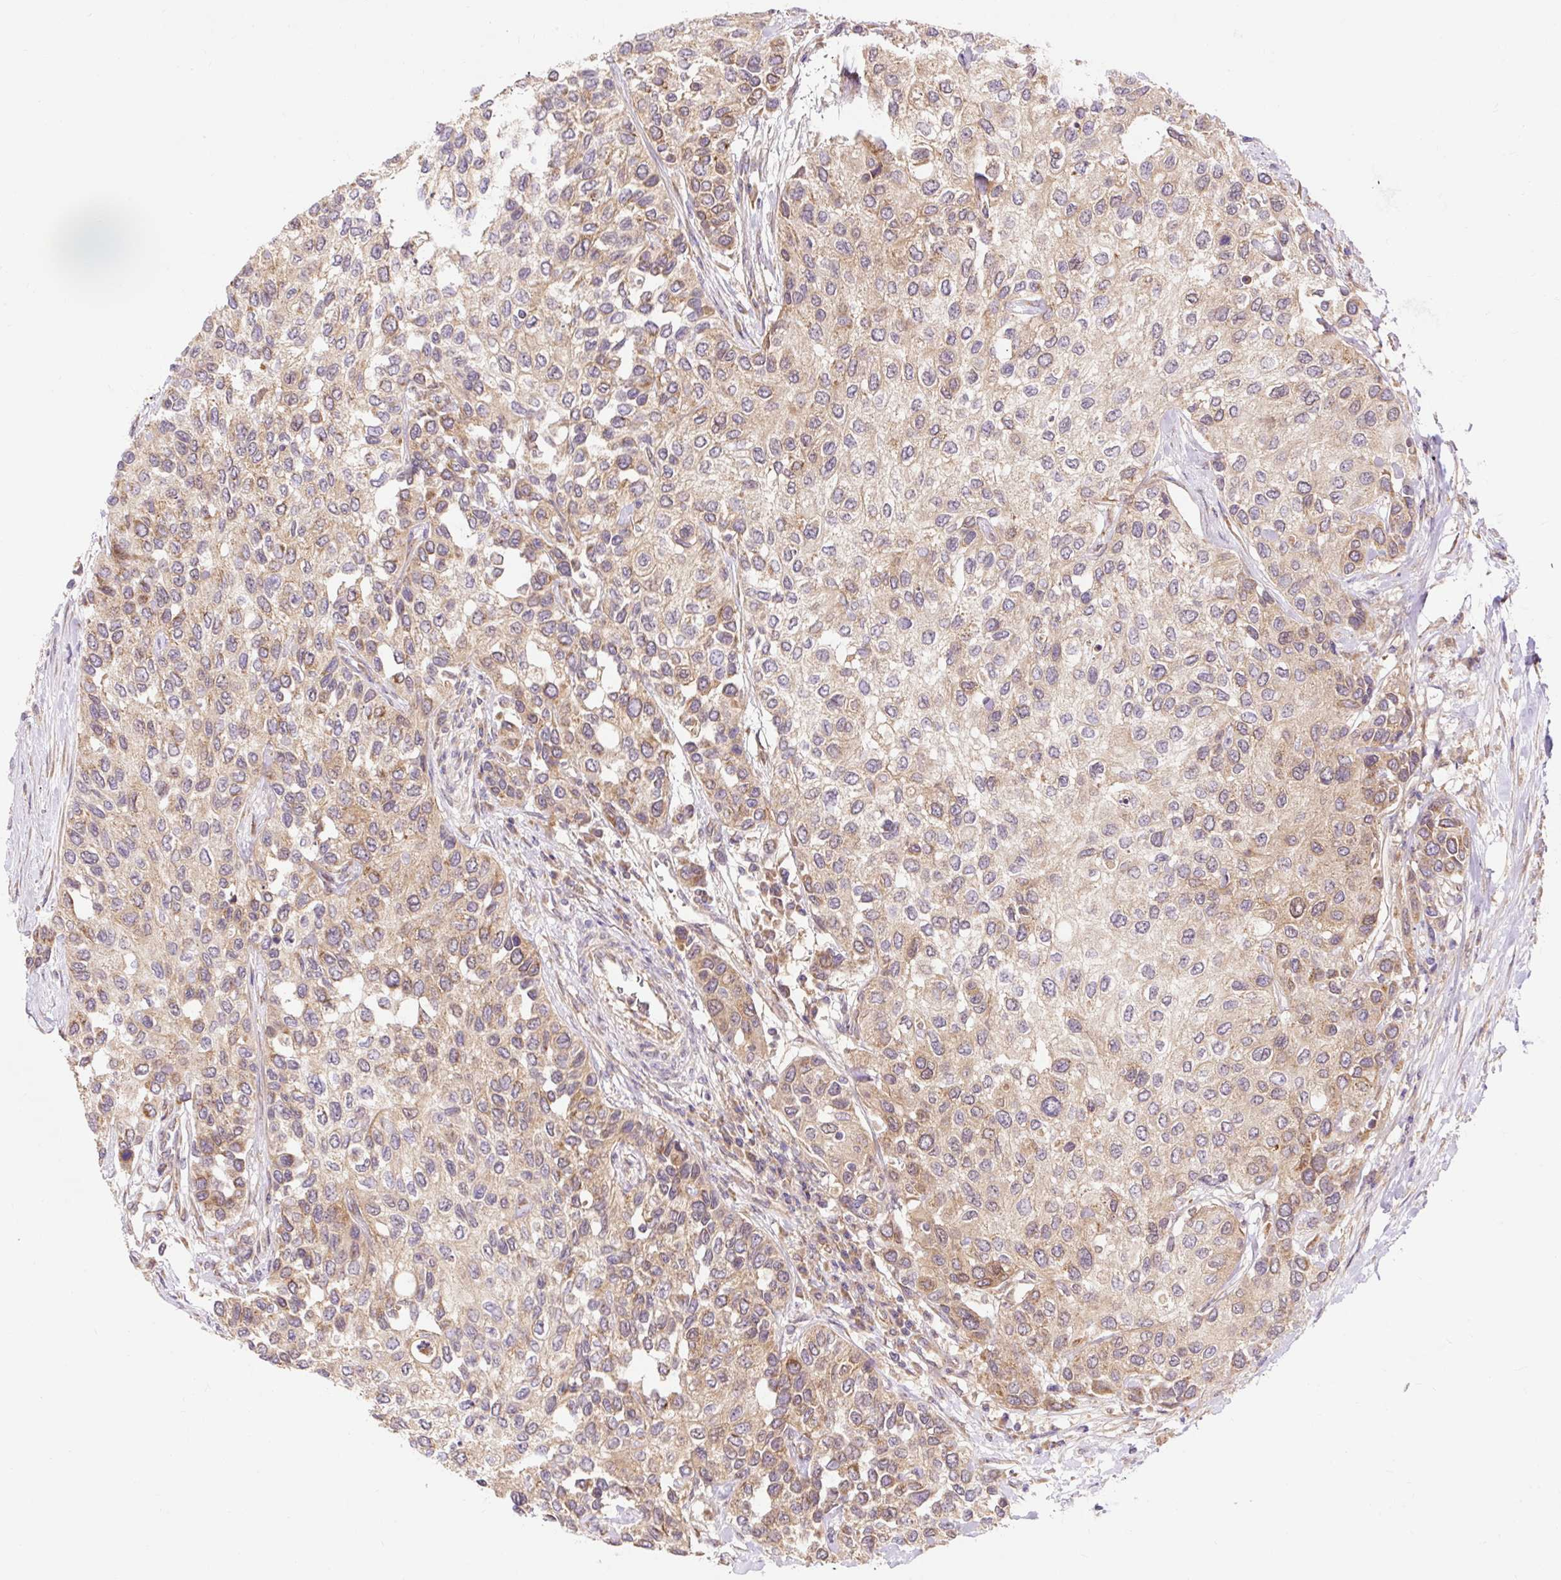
{"staining": {"intensity": "moderate", "quantity": "25%-75%", "location": "cytoplasmic/membranous"}, "tissue": "urothelial cancer", "cell_type": "Tumor cells", "image_type": "cancer", "snomed": [{"axis": "morphology", "description": "Normal tissue, NOS"}, {"axis": "morphology", "description": "Urothelial carcinoma, High grade"}, {"axis": "topography", "description": "Vascular tissue"}, {"axis": "topography", "description": "Urinary bladder"}], "caption": "High-grade urothelial carcinoma was stained to show a protein in brown. There is medium levels of moderate cytoplasmic/membranous staining in about 25%-75% of tumor cells.", "gene": "TRIAP1", "patient": {"sex": "female", "age": 56}}